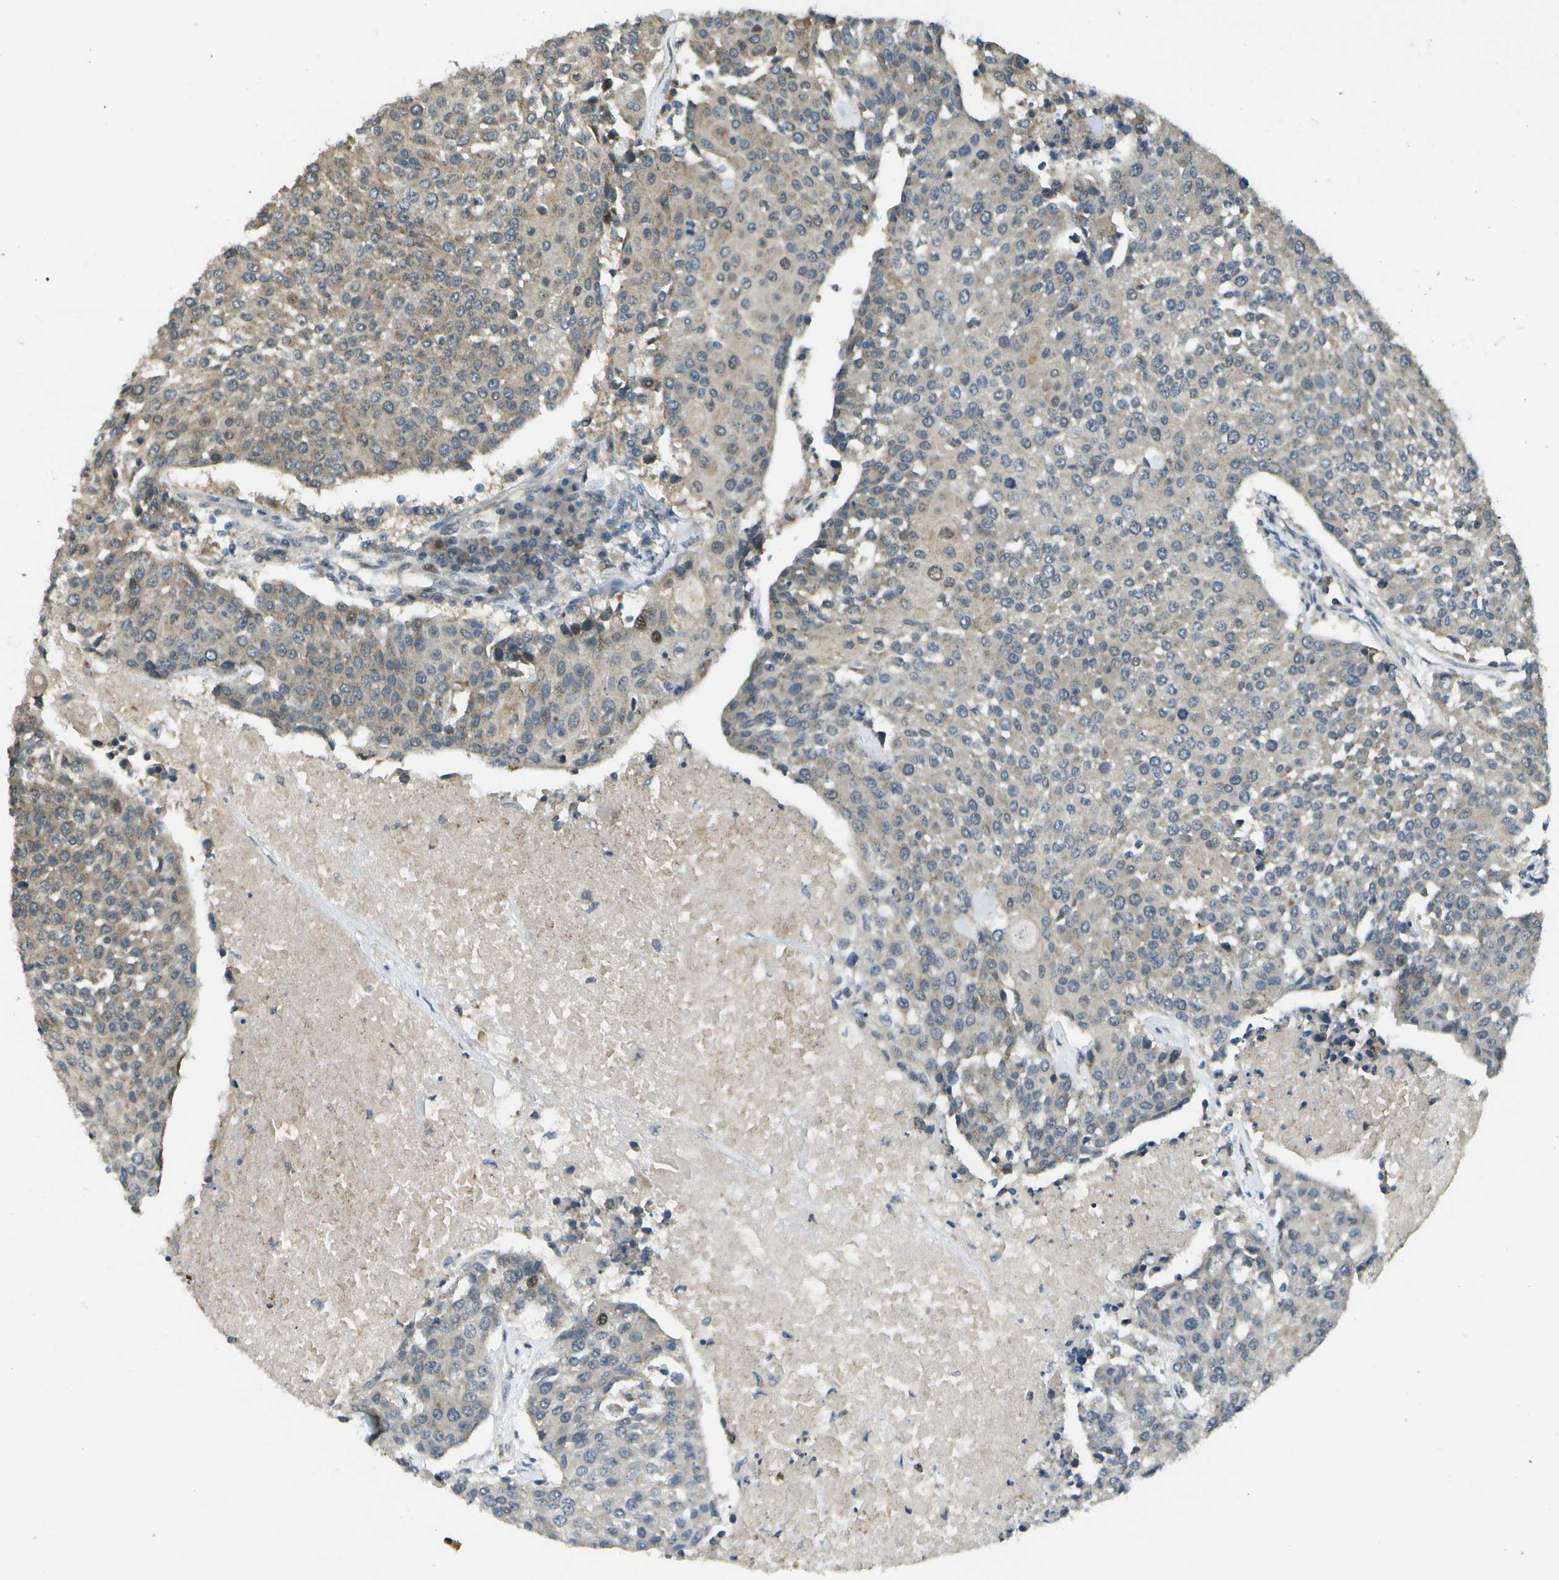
{"staining": {"intensity": "weak", "quantity": "25%-75%", "location": "cytoplasmic/membranous"}, "tissue": "urothelial cancer", "cell_type": "Tumor cells", "image_type": "cancer", "snomed": [{"axis": "morphology", "description": "Urothelial carcinoma, High grade"}, {"axis": "topography", "description": "Urinary bladder"}], "caption": "Protein expression analysis of urothelial cancer shows weak cytoplasmic/membranous staining in approximately 25%-75% of tumor cells.", "gene": "GANC", "patient": {"sex": "female", "age": 85}}